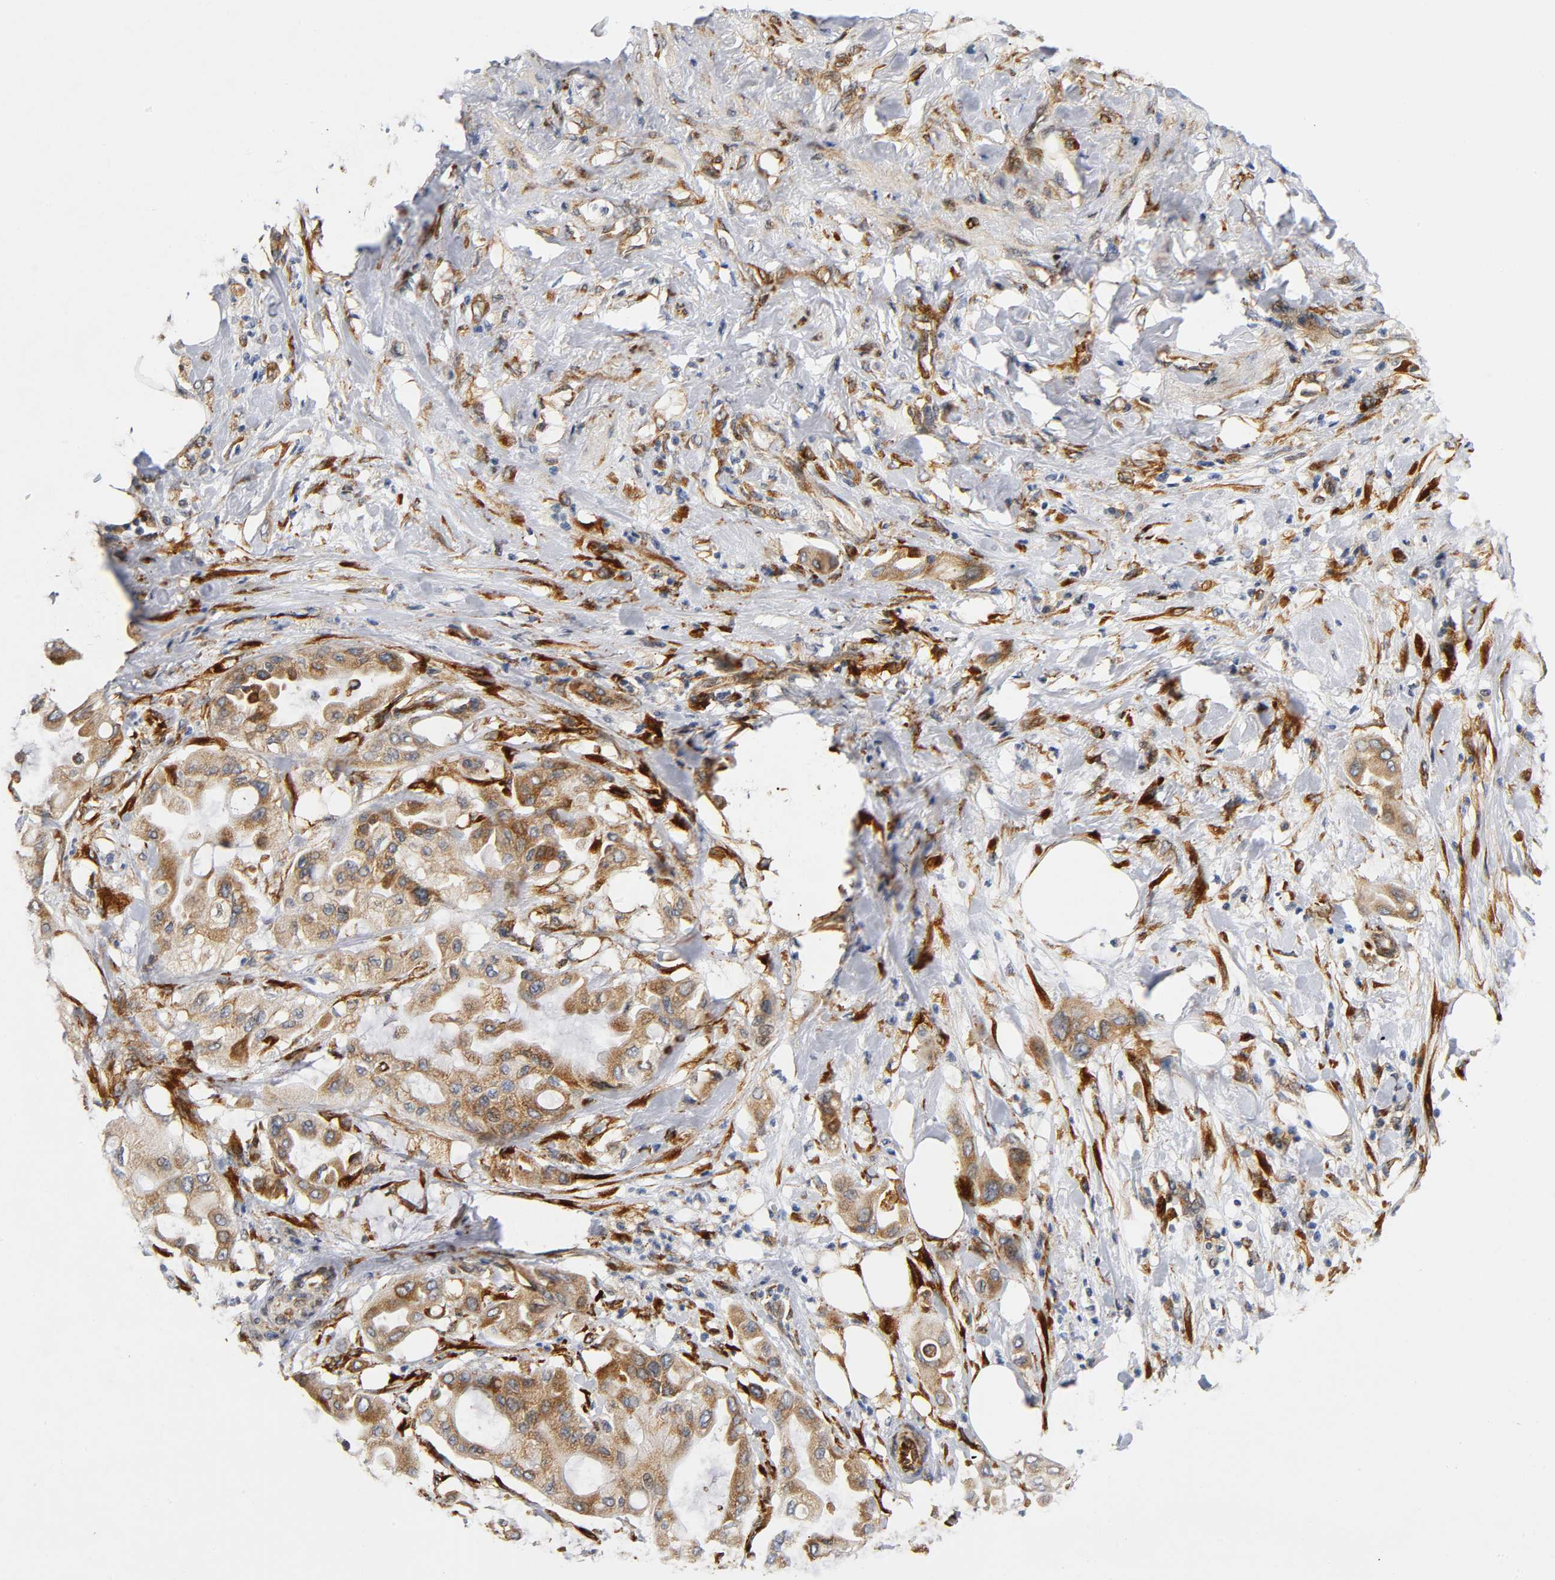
{"staining": {"intensity": "moderate", "quantity": ">75%", "location": "cytoplasmic/membranous"}, "tissue": "pancreatic cancer", "cell_type": "Tumor cells", "image_type": "cancer", "snomed": [{"axis": "morphology", "description": "Adenocarcinoma, NOS"}, {"axis": "morphology", "description": "Adenocarcinoma, metastatic, NOS"}, {"axis": "topography", "description": "Lymph node"}, {"axis": "topography", "description": "Pancreas"}, {"axis": "topography", "description": "Duodenum"}], "caption": "DAB (3,3'-diaminobenzidine) immunohistochemical staining of pancreatic adenocarcinoma shows moderate cytoplasmic/membranous protein staining in about >75% of tumor cells. The protein is stained brown, and the nuclei are stained in blue (DAB (3,3'-diaminobenzidine) IHC with brightfield microscopy, high magnification).", "gene": "SOS2", "patient": {"sex": "female", "age": 64}}